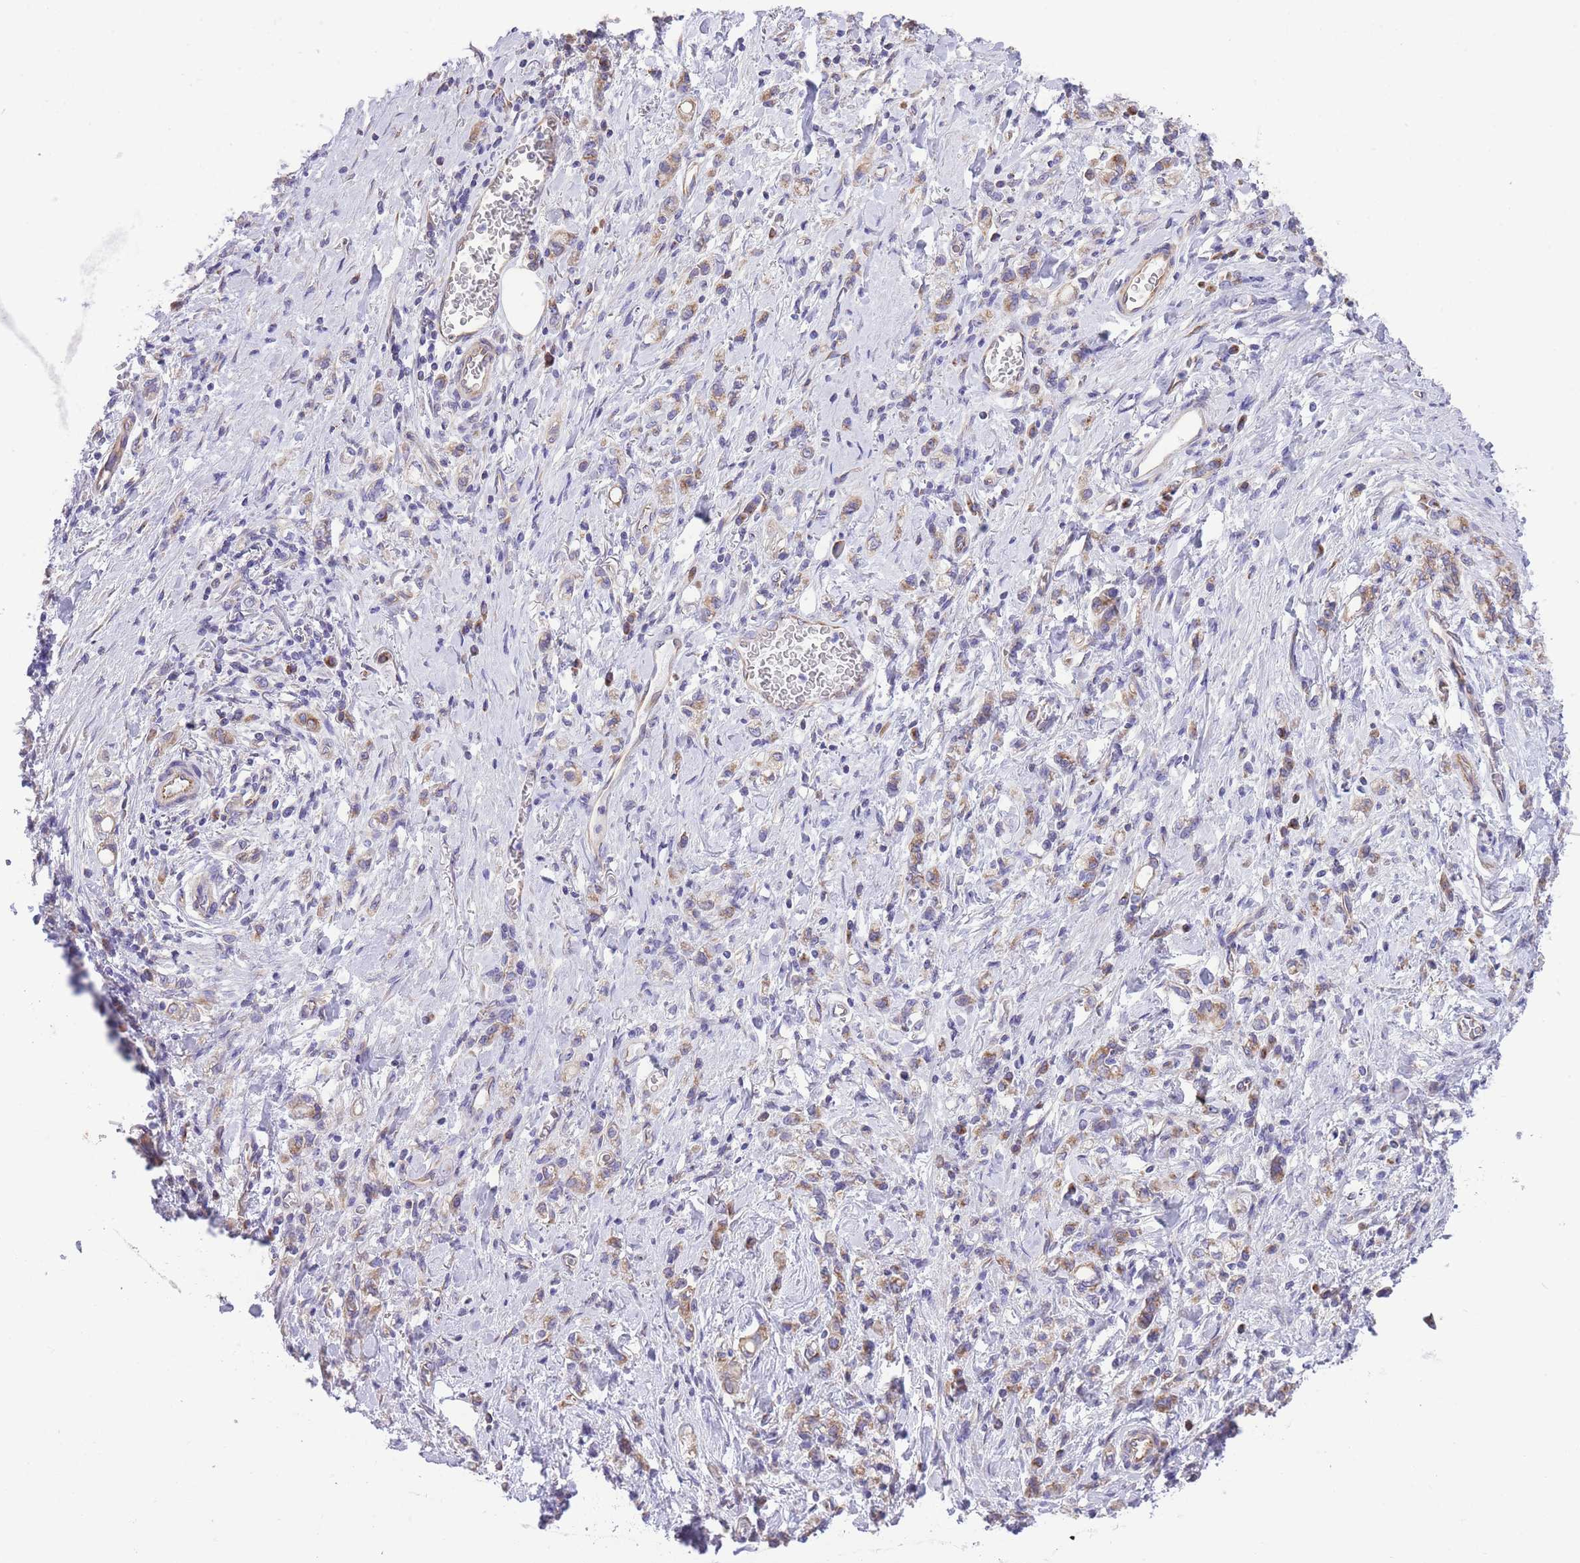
{"staining": {"intensity": "weak", "quantity": ">75%", "location": "cytoplasmic/membranous"}, "tissue": "stomach cancer", "cell_type": "Tumor cells", "image_type": "cancer", "snomed": [{"axis": "morphology", "description": "Adenocarcinoma, NOS"}, {"axis": "topography", "description": "Stomach"}], "caption": "IHC staining of stomach cancer, which exhibits low levels of weak cytoplasmic/membranous staining in about >75% of tumor cells indicating weak cytoplasmic/membranous protein expression. The staining was performed using DAB (3,3'-diaminobenzidine) (brown) for protein detection and nuclei were counterstained in hematoxylin (blue).", "gene": "RHOU", "patient": {"sex": "male", "age": 77}}